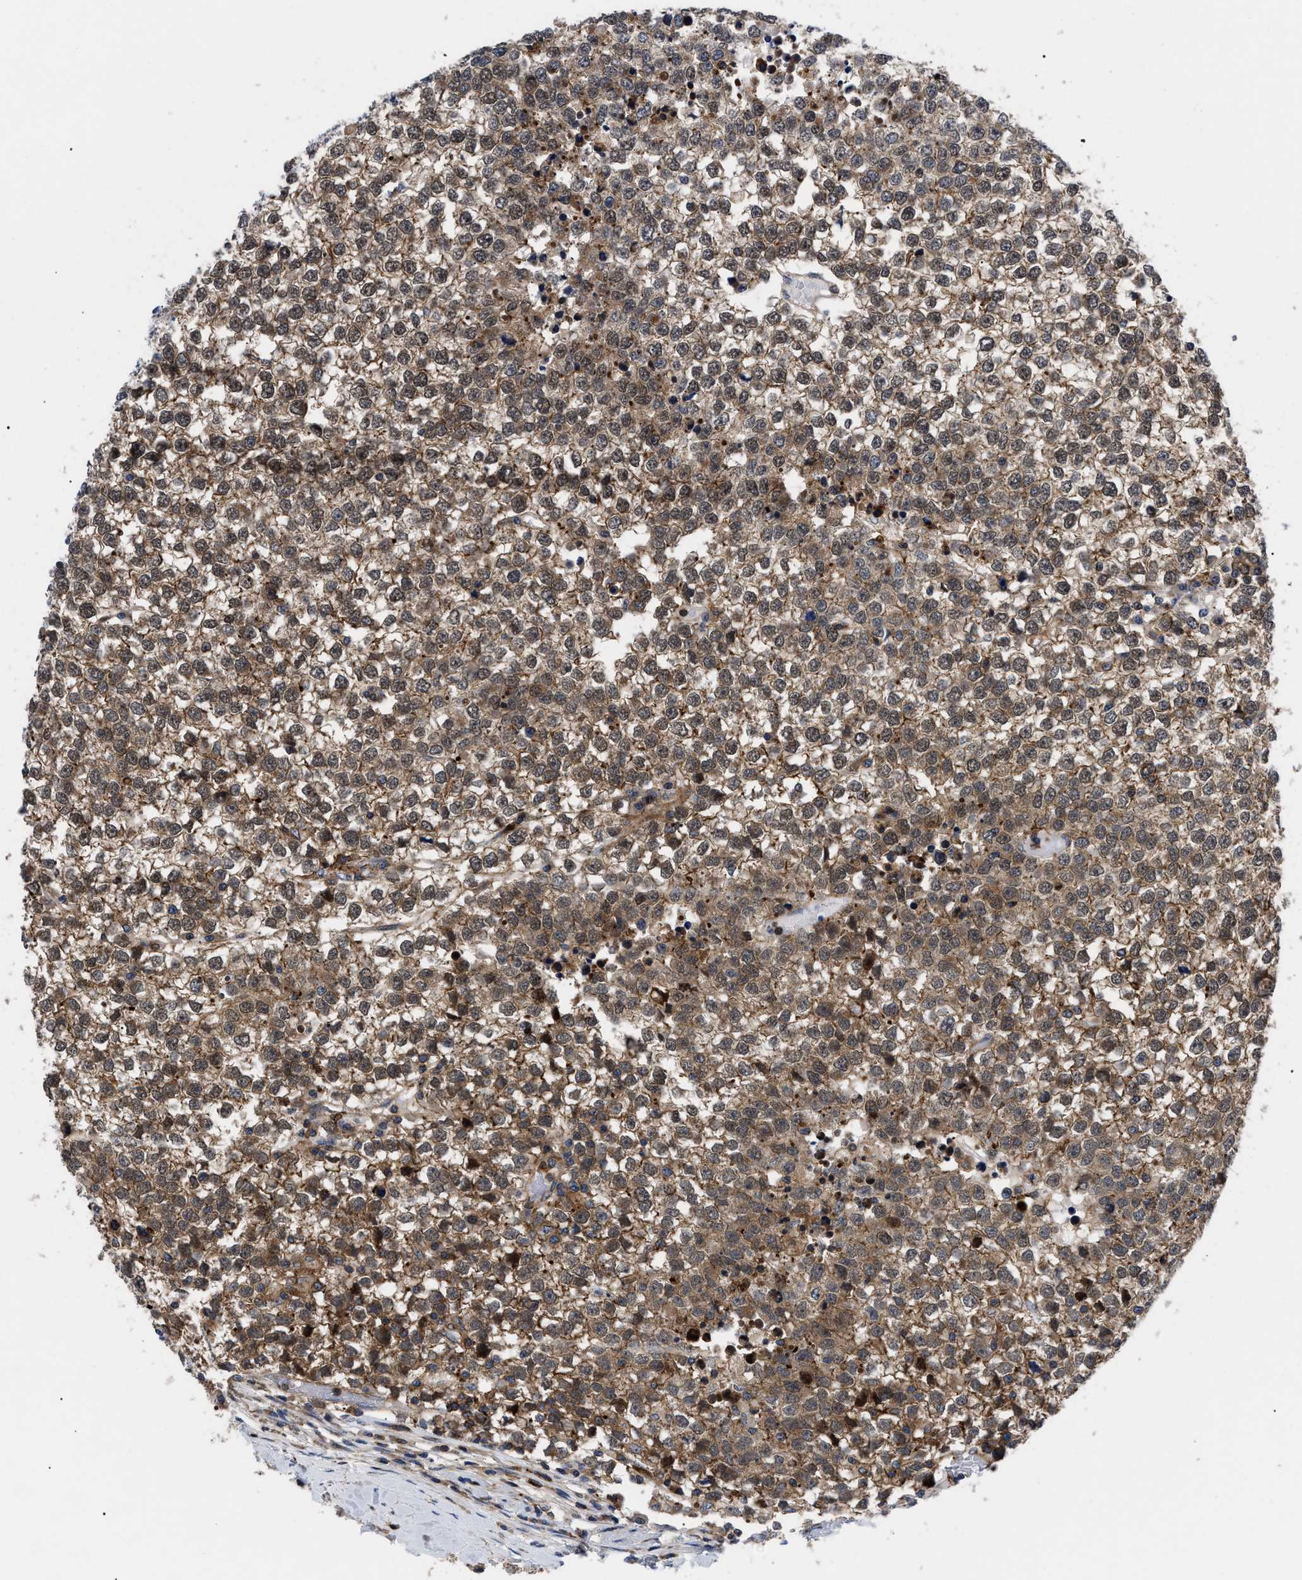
{"staining": {"intensity": "moderate", "quantity": ">75%", "location": "cytoplasmic/membranous"}, "tissue": "testis cancer", "cell_type": "Tumor cells", "image_type": "cancer", "snomed": [{"axis": "morphology", "description": "Seminoma, NOS"}, {"axis": "topography", "description": "Testis"}], "caption": "About >75% of tumor cells in testis seminoma show moderate cytoplasmic/membranous protein expression as visualized by brown immunohistochemical staining.", "gene": "SPAST", "patient": {"sex": "male", "age": 65}}